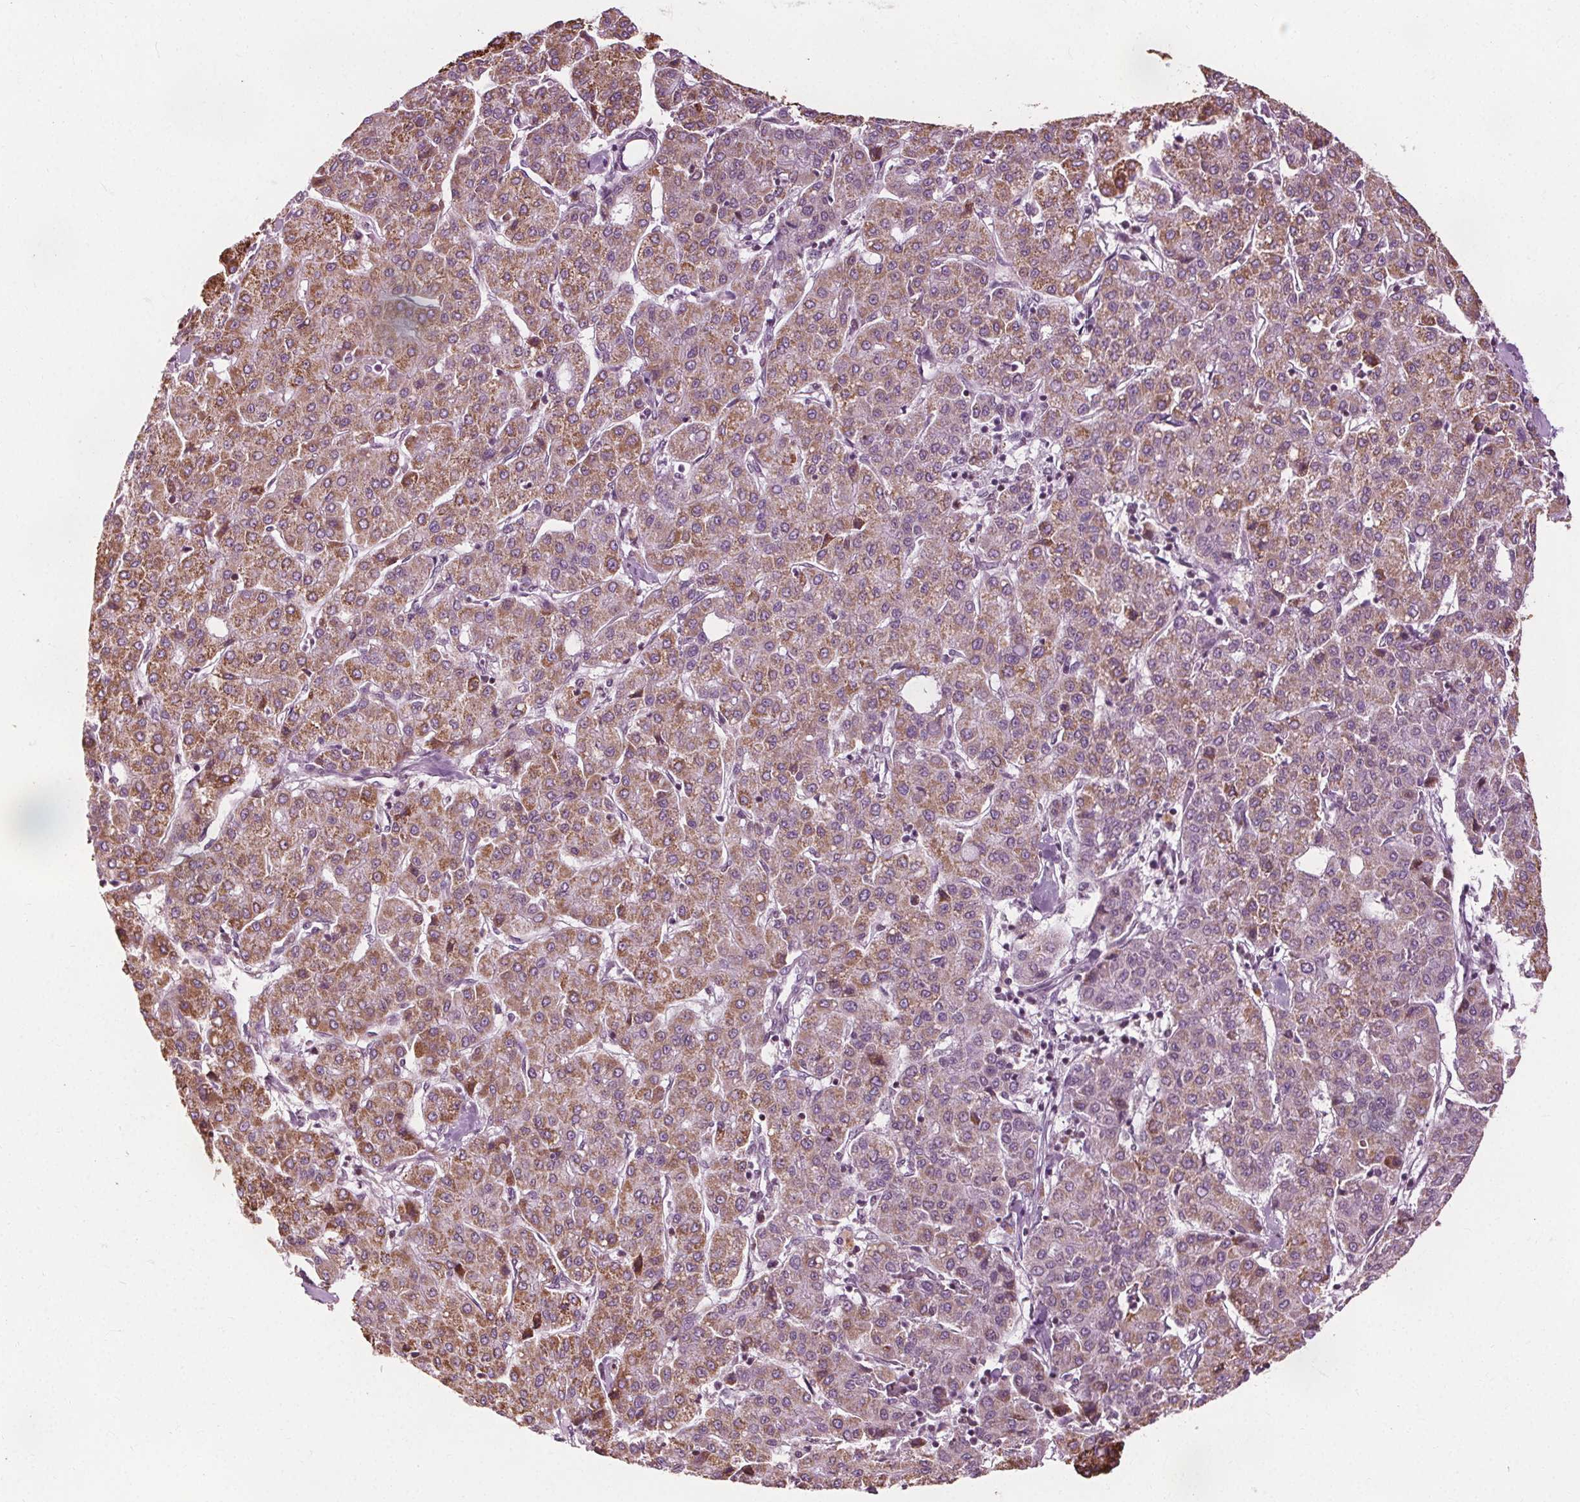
{"staining": {"intensity": "moderate", "quantity": "25%-75%", "location": "cytoplasmic/membranous"}, "tissue": "liver cancer", "cell_type": "Tumor cells", "image_type": "cancer", "snomed": [{"axis": "morphology", "description": "Carcinoma, Hepatocellular, NOS"}, {"axis": "topography", "description": "Liver"}], "caption": "A medium amount of moderate cytoplasmic/membranous positivity is seen in approximately 25%-75% of tumor cells in liver hepatocellular carcinoma tissue.", "gene": "LFNG", "patient": {"sex": "male", "age": 65}}